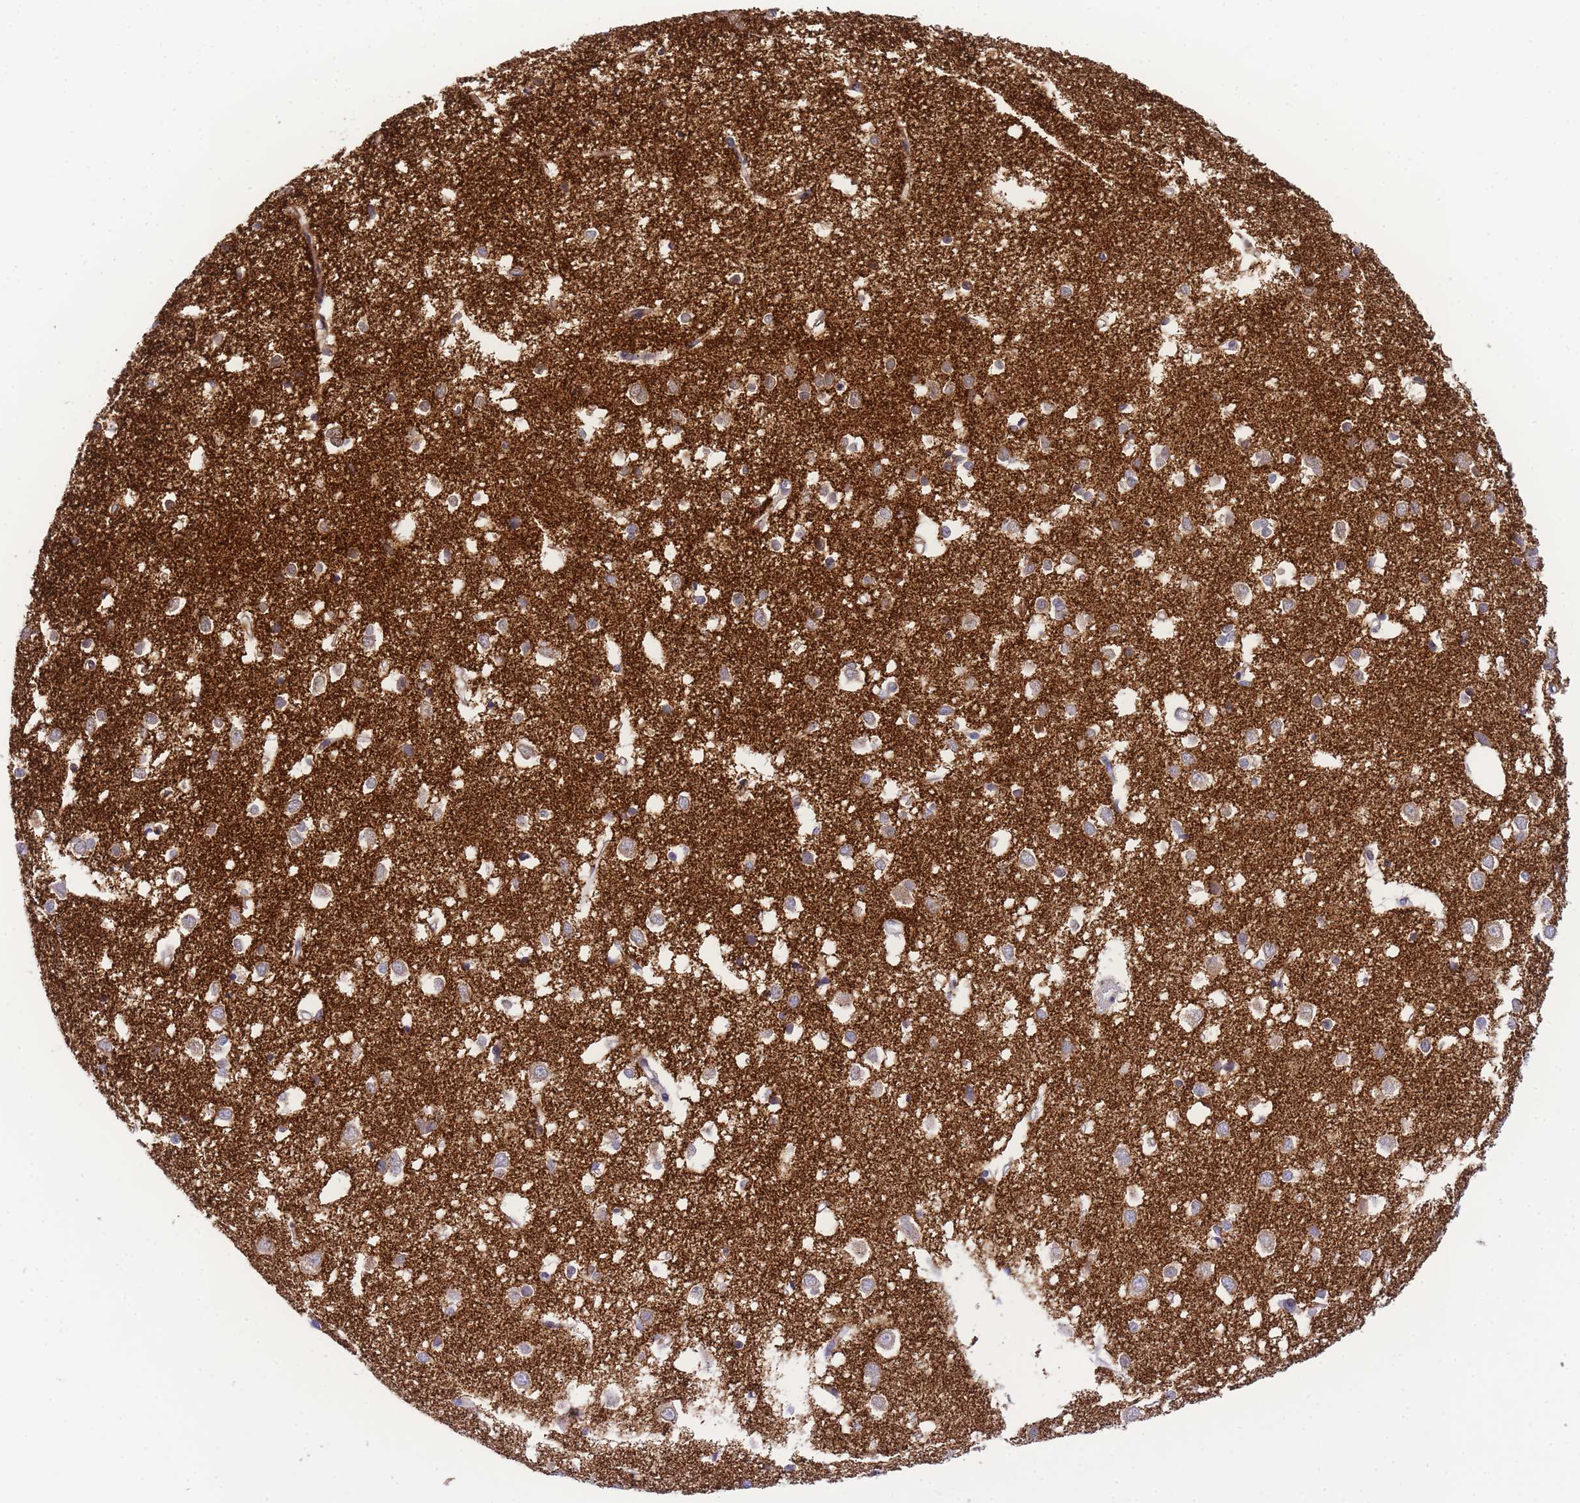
{"staining": {"intensity": "weak", "quantity": "25%-75%", "location": "cytoplasmic/membranous"}, "tissue": "cerebral cortex", "cell_type": "Endothelial cells", "image_type": "normal", "snomed": [{"axis": "morphology", "description": "Normal tissue, NOS"}, {"axis": "topography", "description": "Cerebral cortex"}], "caption": "There is low levels of weak cytoplasmic/membranous expression in endothelial cells of unremarkable cerebral cortex, as demonstrated by immunohistochemical staining (brown color).", "gene": "TIFAB", "patient": {"sex": "female", "age": 64}}